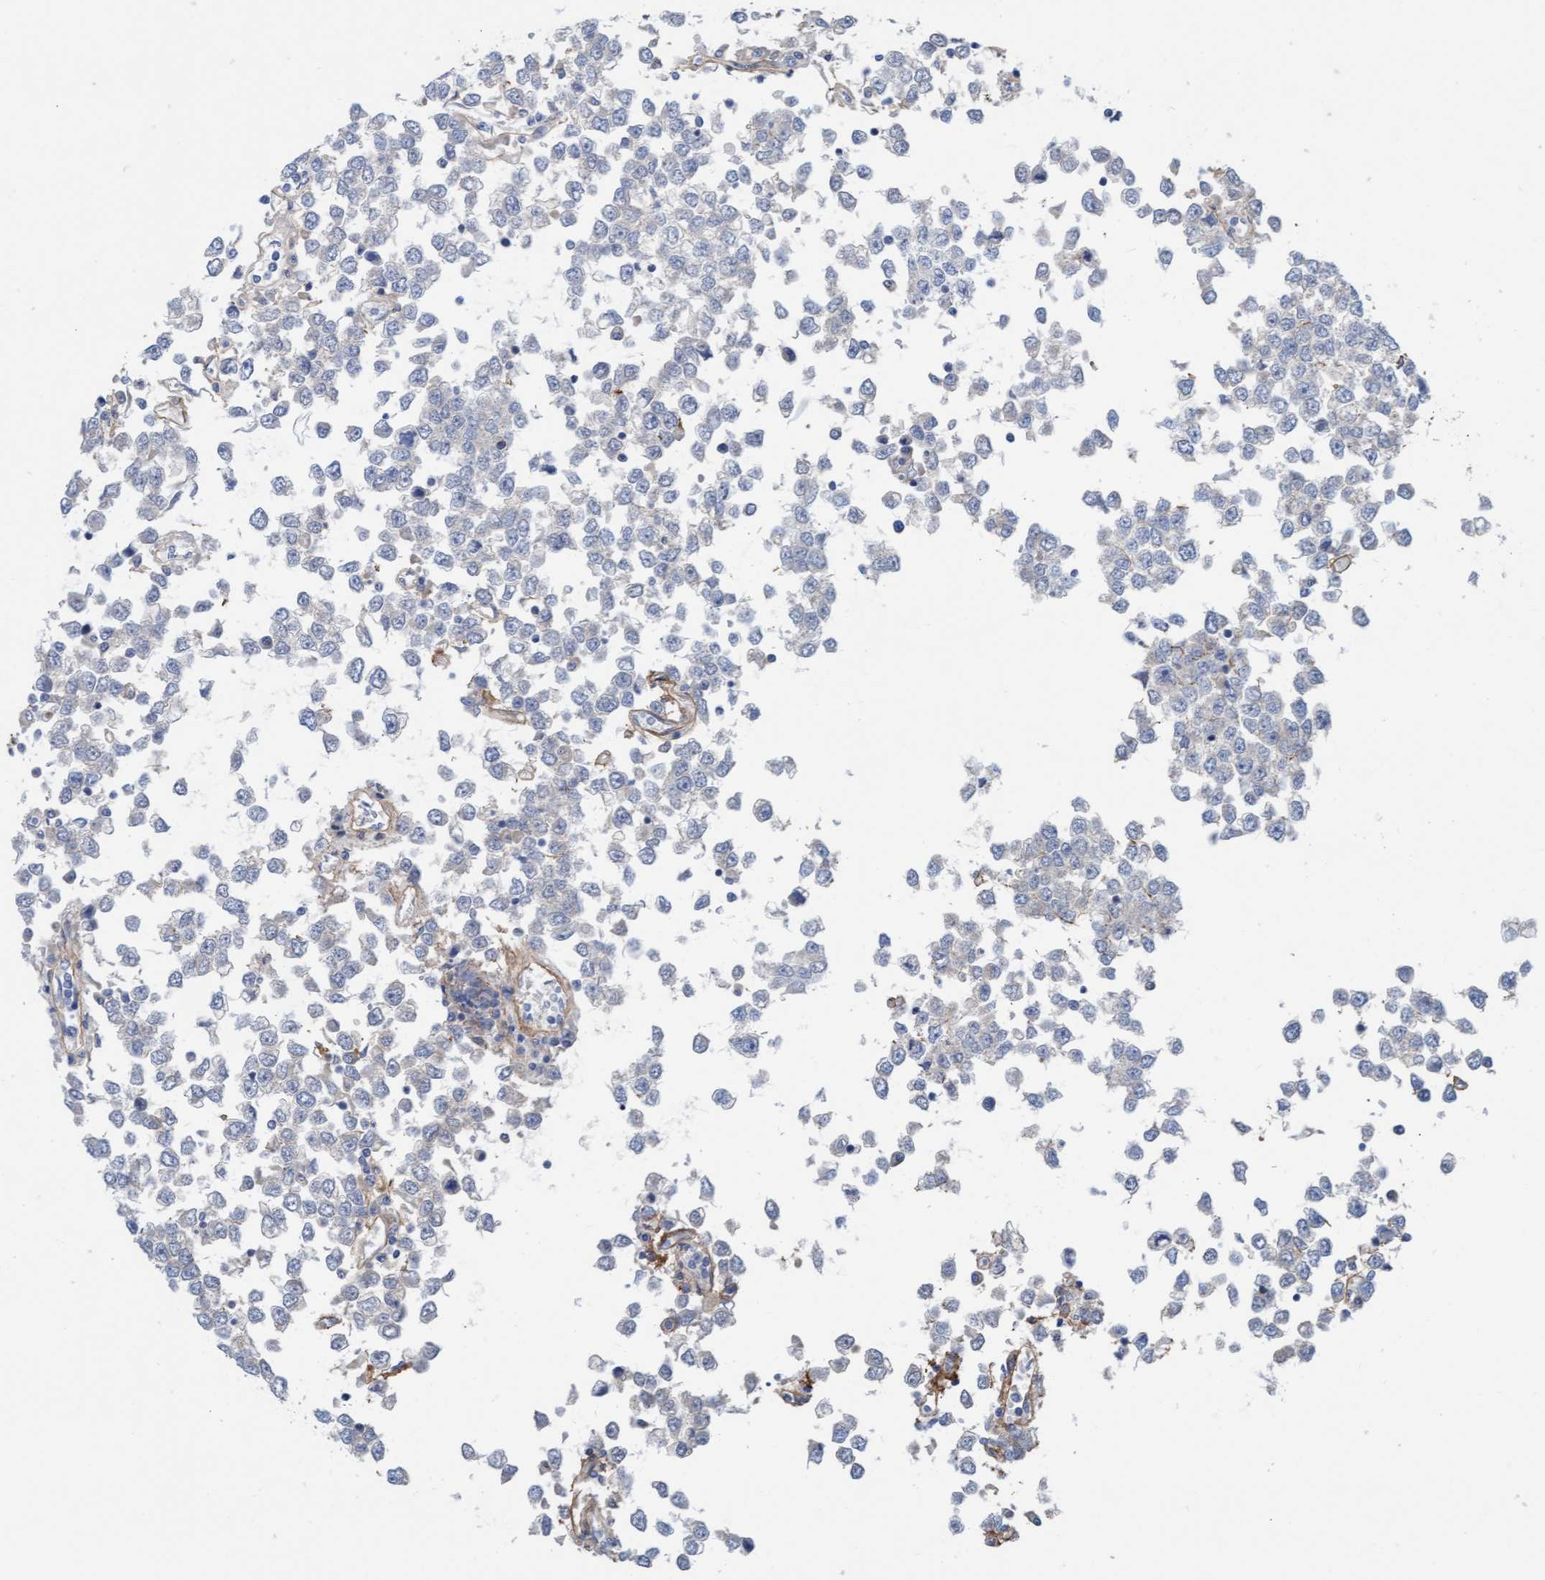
{"staining": {"intensity": "negative", "quantity": "none", "location": "none"}, "tissue": "testis cancer", "cell_type": "Tumor cells", "image_type": "cancer", "snomed": [{"axis": "morphology", "description": "Seminoma, NOS"}, {"axis": "topography", "description": "Testis"}], "caption": "IHC of human testis cancer demonstrates no expression in tumor cells.", "gene": "CDK5RAP3", "patient": {"sex": "male", "age": 65}}